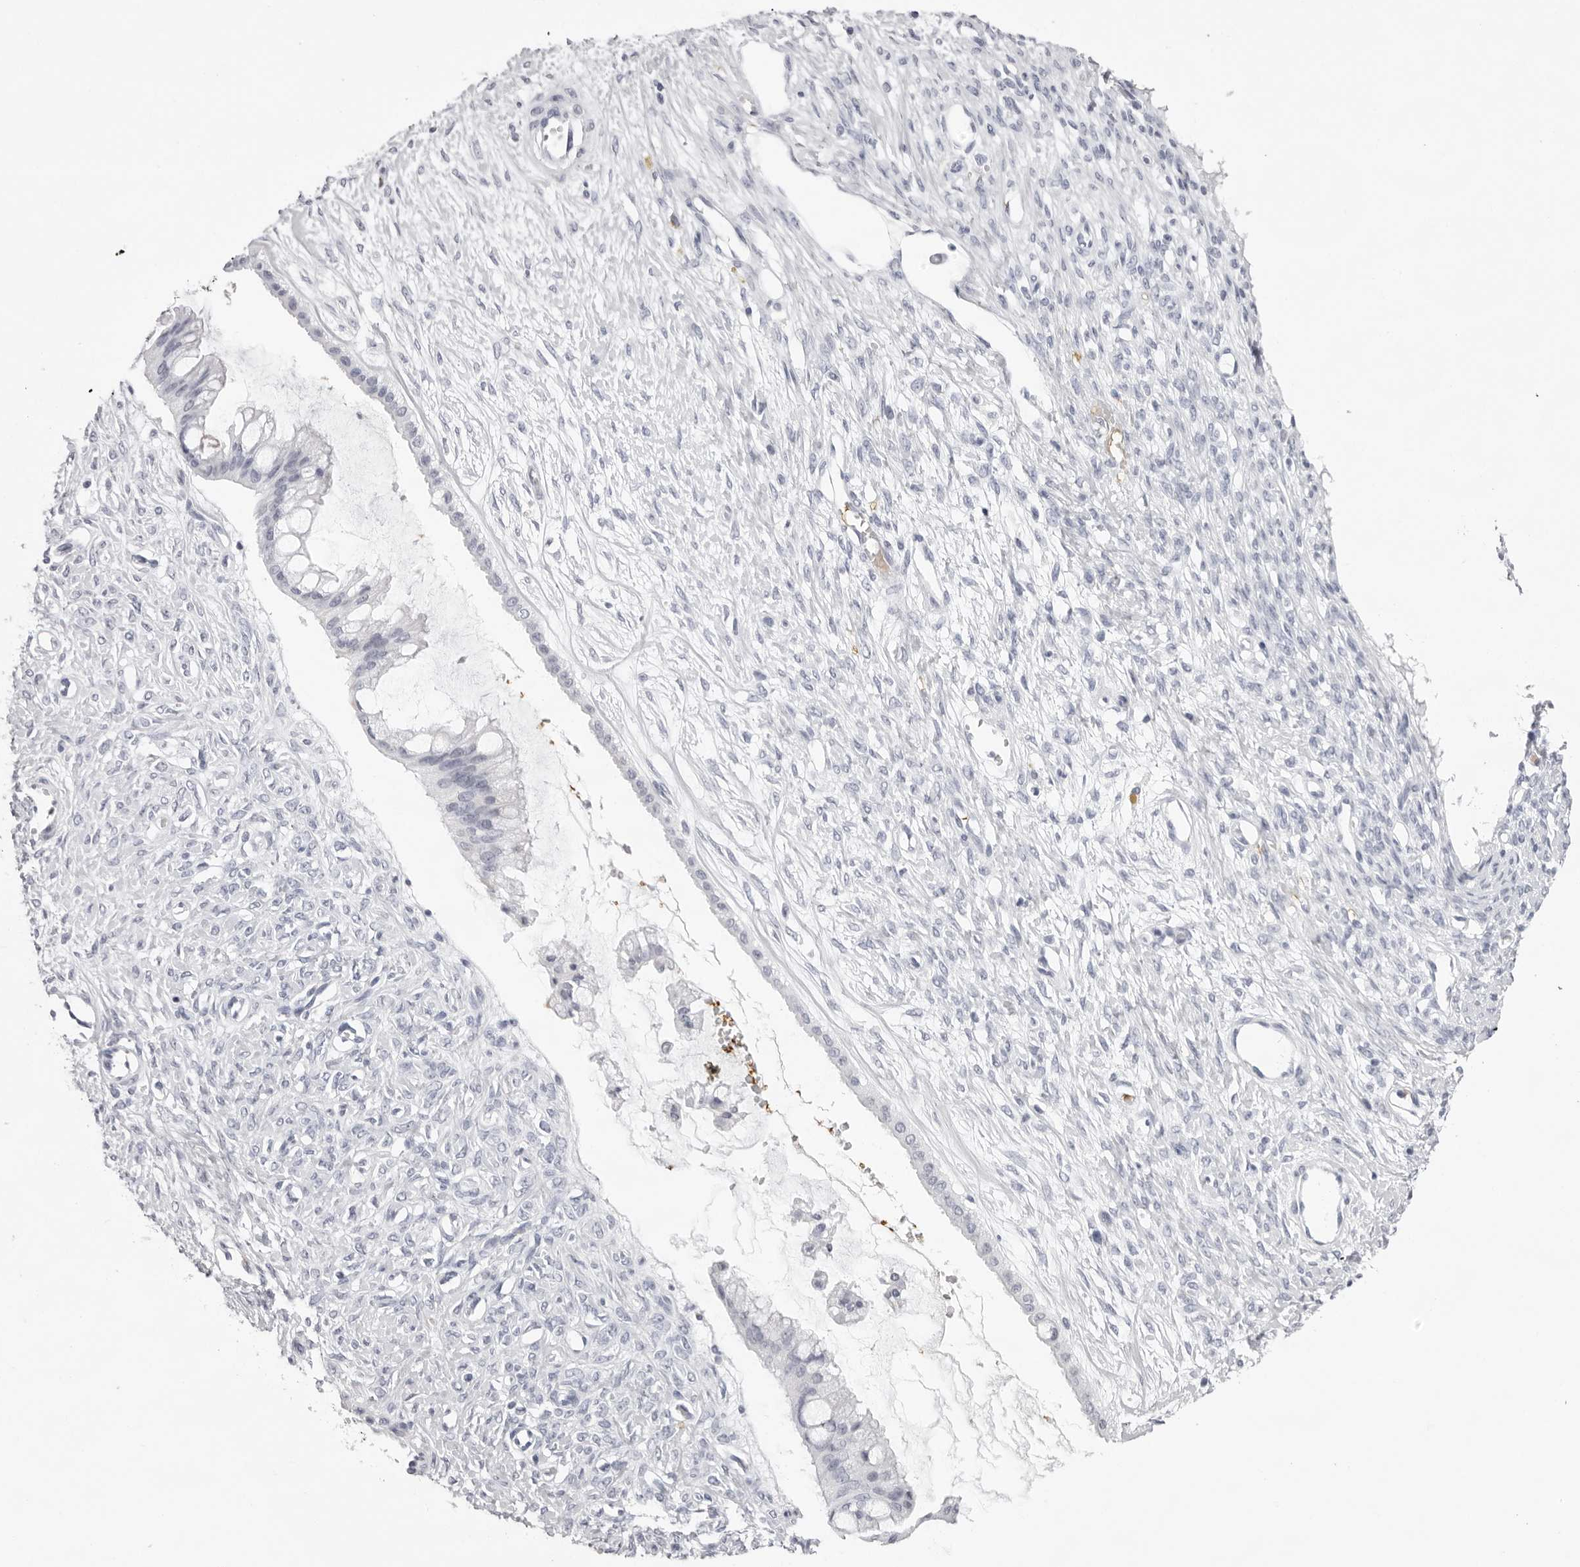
{"staining": {"intensity": "negative", "quantity": "none", "location": "none"}, "tissue": "ovarian cancer", "cell_type": "Tumor cells", "image_type": "cancer", "snomed": [{"axis": "morphology", "description": "Cystadenocarcinoma, mucinous, NOS"}, {"axis": "topography", "description": "Ovary"}], "caption": "Protein analysis of ovarian mucinous cystadenocarcinoma demonstrates no significant positivity in tumor cells.", "gene": "SPTA1", "patient": {"sex": "female", "age": 73}}